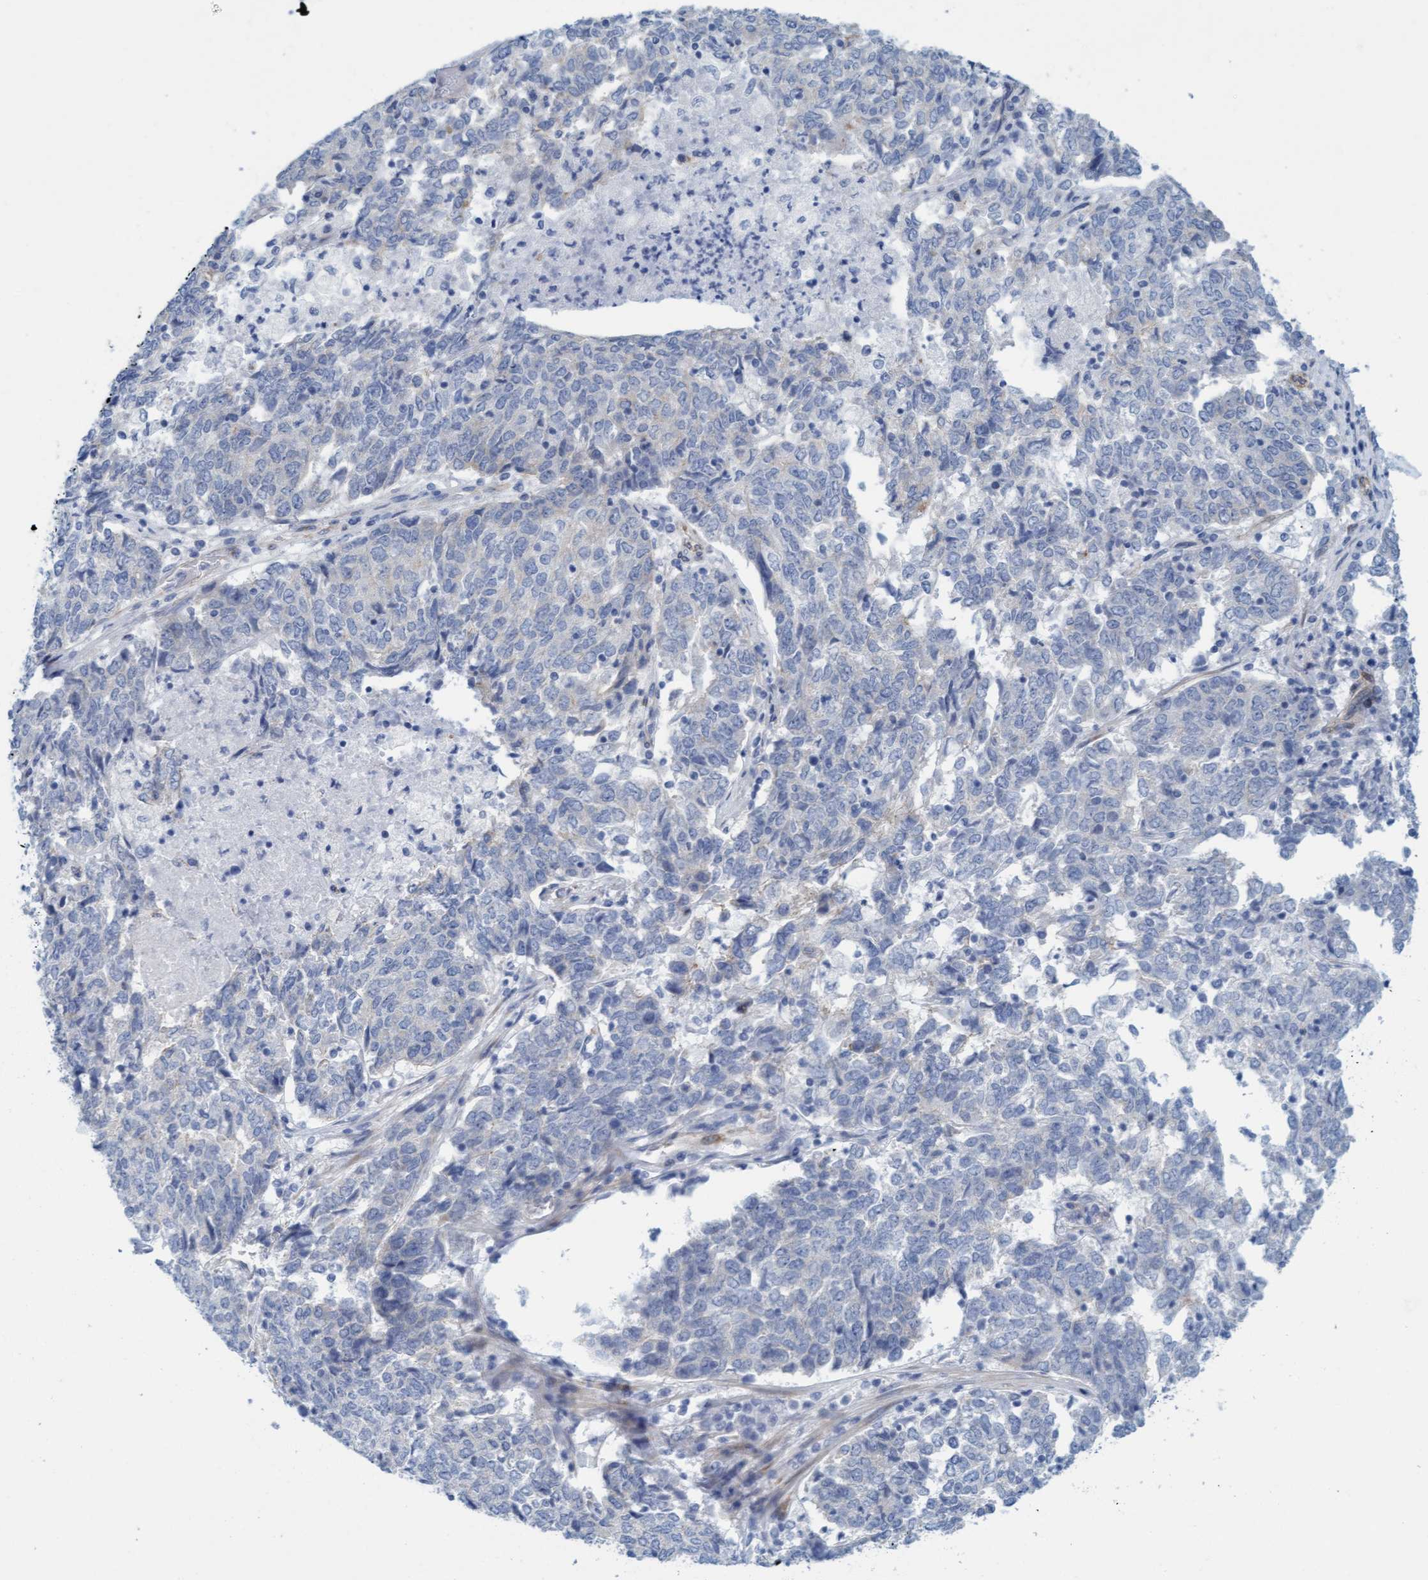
{"staining": {"intensity": "negative", "quantity": "none", "location": "none"}, "tissue": "endometrial cancer", "cell_type": "Tumor cells", "image_type": "cancer", "snomed": [{"axis": "morphology", "description": "Adenocarcinoma, NOS"}, {"axis": "topography", "description": "Endometrium"}], "caption": "Photomicrograph shows no significant protein positivity in tumor cells of adenocarcinoma (endometrial). (DAB immunohistochemistry (IHC), high magnification).", "gene": "MTFR1", "patient": {"sex": "female", "age": 80}}